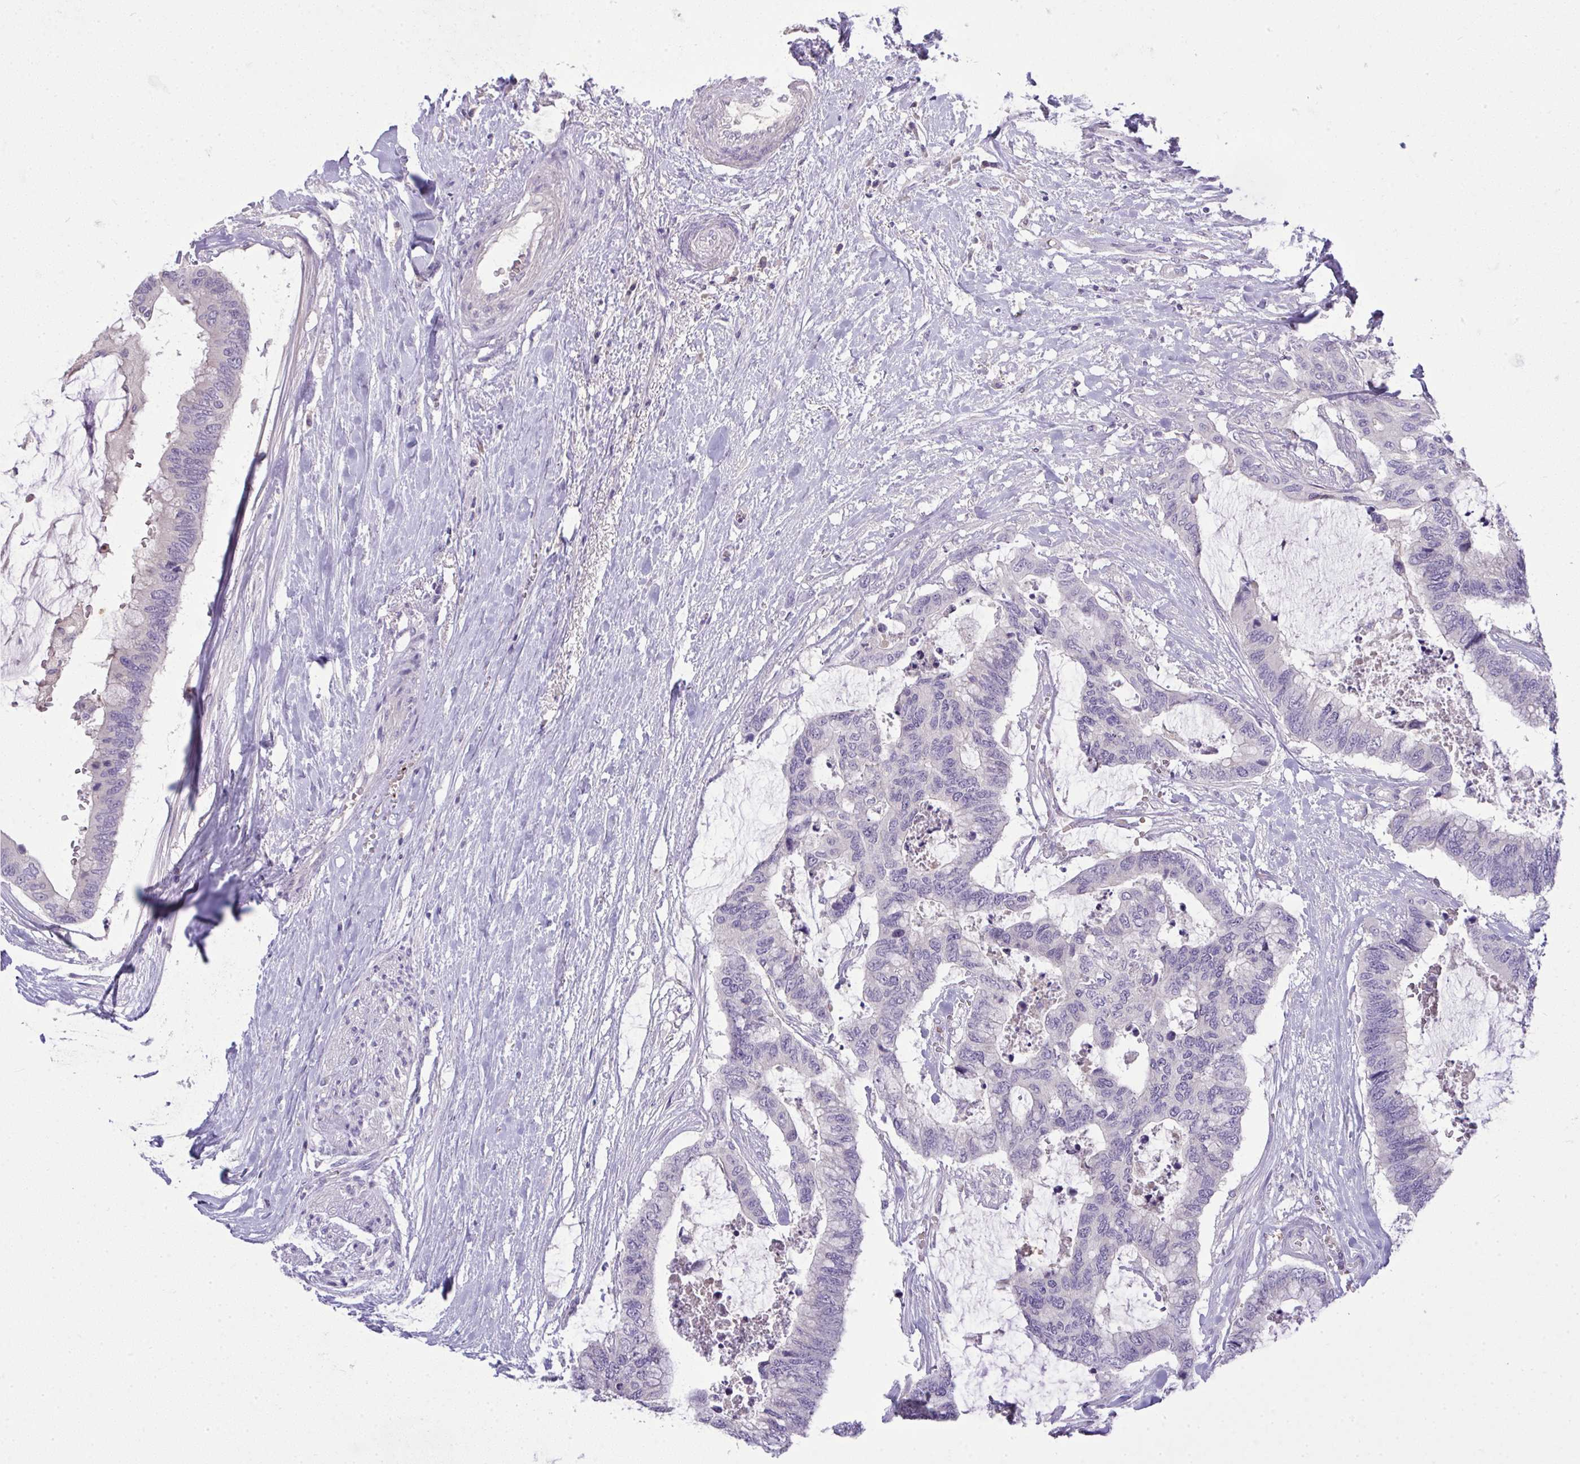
{"staining": {"intensity": "negative", "quantity": "none", "location": "none"}, "tissue": "colorectal cancer", "cell_type": "Tumor cells", "image_type": "cancer", "snomed": [{"axis": "morphology", "description": "Adenocarcinoma, NOS"}, {"axis": "topography", "description": "Rectum"}], "caption": "There is no significant expression in tumor cells of adenocarcinoma (colorectal).", "gene": "SPTB", "patient": {"sex": "female", "age": 59}}